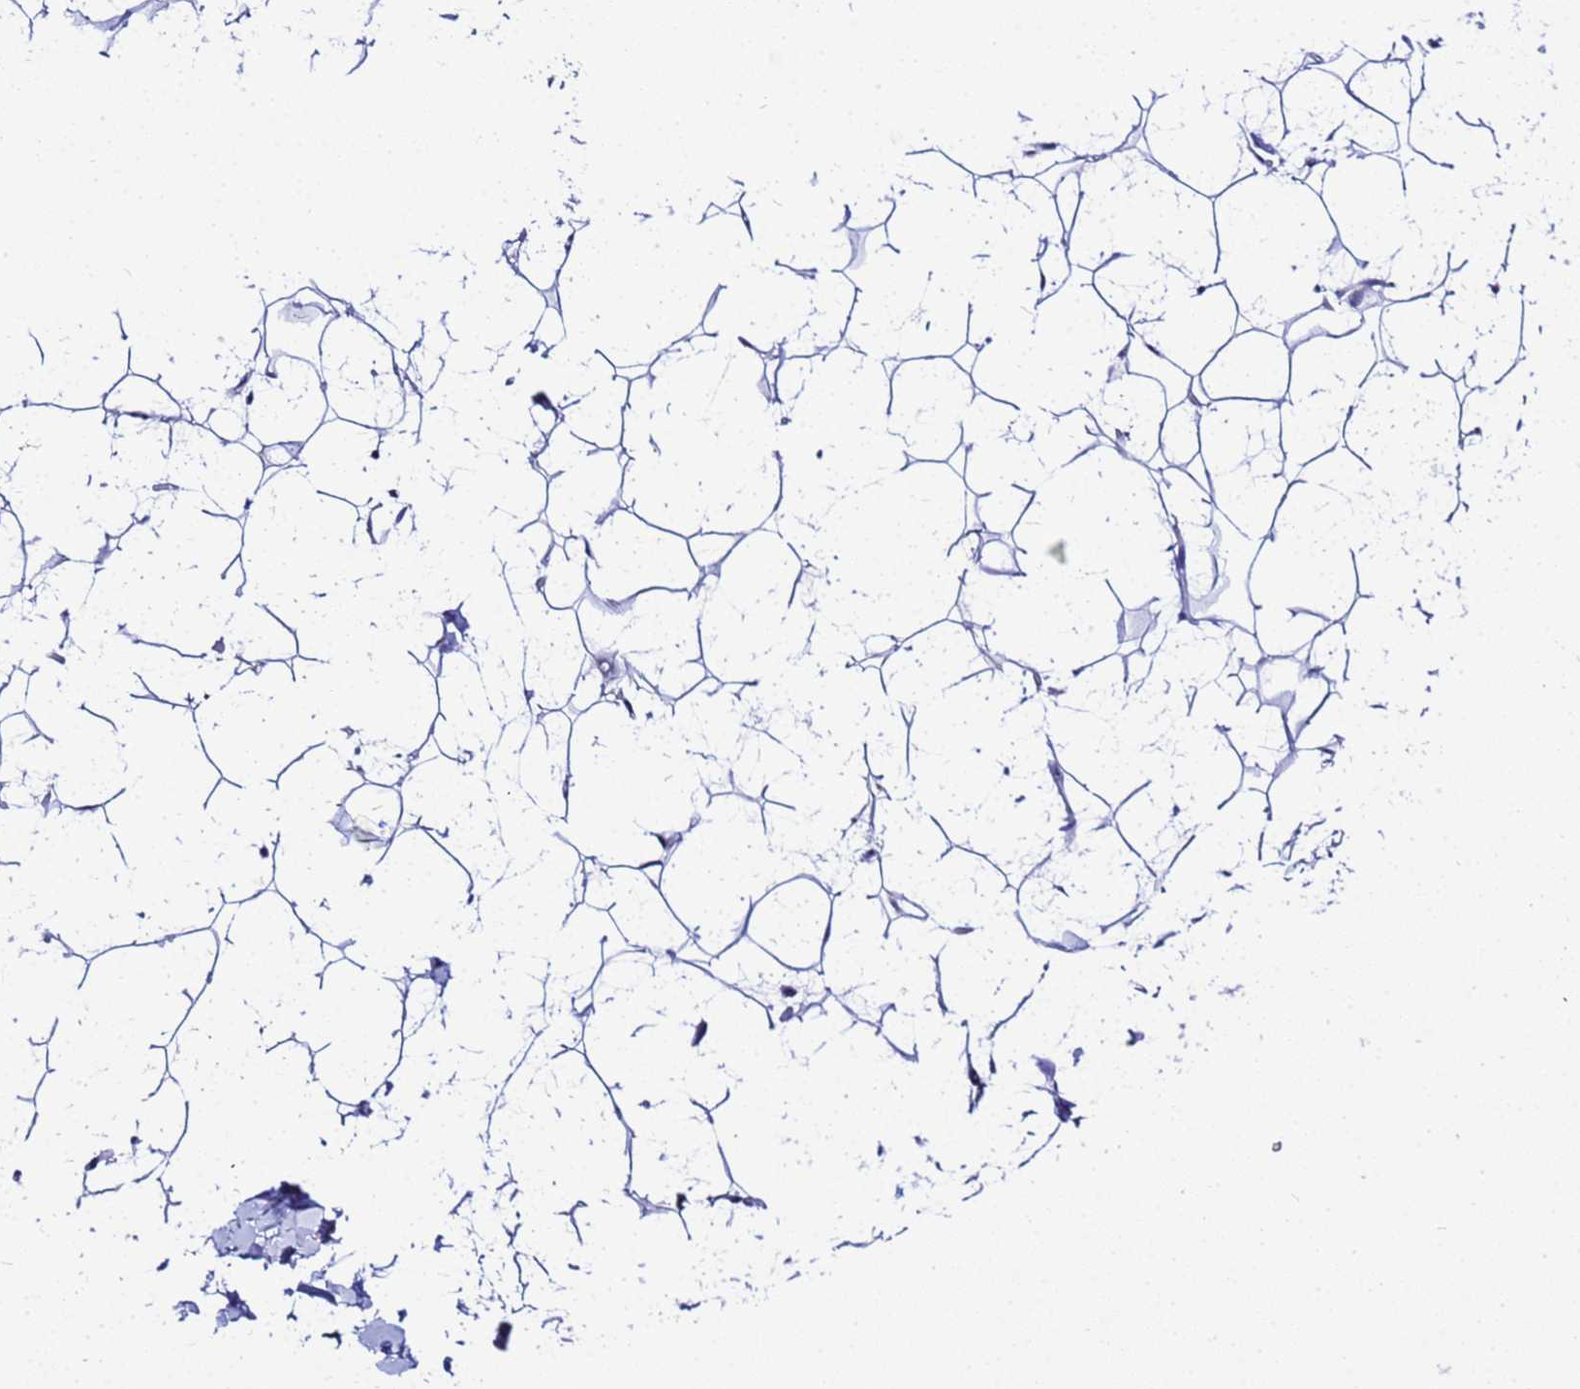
{"staining": {"intensity": "negative", "quantity": "none", "location": "none"}, "tissue": "adipose tissue", "cell_type": "Adipocytes", "image_type": "normal", "snomed": [{"axis": "morphology", "description": "Normal tissue, NOS"}, {"axis": "topography", "description": "Breast"}], "caption": "Immunohistochemistry photomicrograph of benign adipose tissue: human adipose tissue stained with DAB (3,3'-diaminobenzidine) exhibits no significant protein positivity in adipocytes.", "gene": "ACTL6B", "patient": {"sex": "female", "age": 26}}